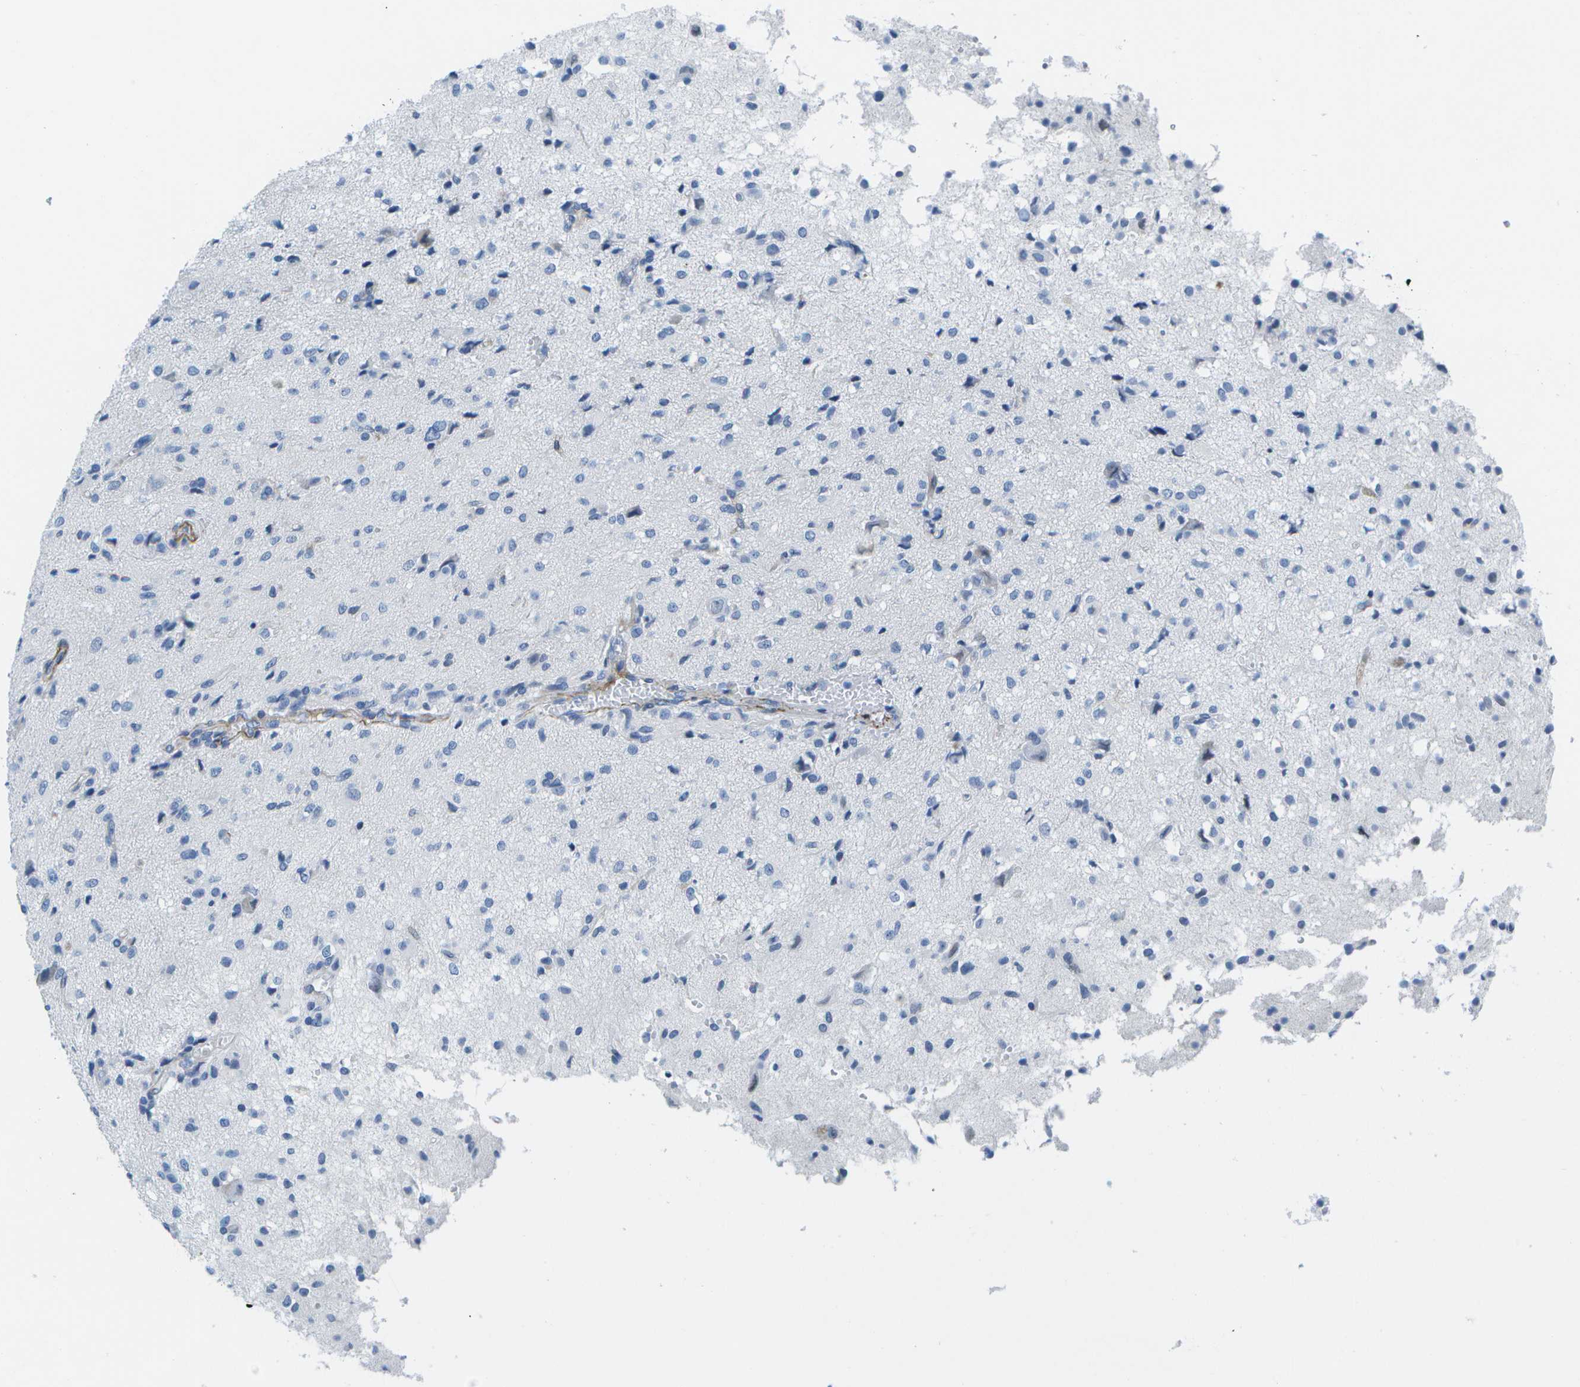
{"staining": {"intensity": "negative", "quantity": "none", "location": "none"}, "tissue": "glioma", "cell_type": "Tumor cells", "image_type": "cancer", "snomed": [{"axis": "morphology", "description": "Glioma, malignant, High grade"}, {"axis": "topography", "description": "Brain"}], "caption": "Tumor cells show no significant protein staining in glioma.", "gene": "ADGRG6", "patient": {"sex": "female", "age": 59}}